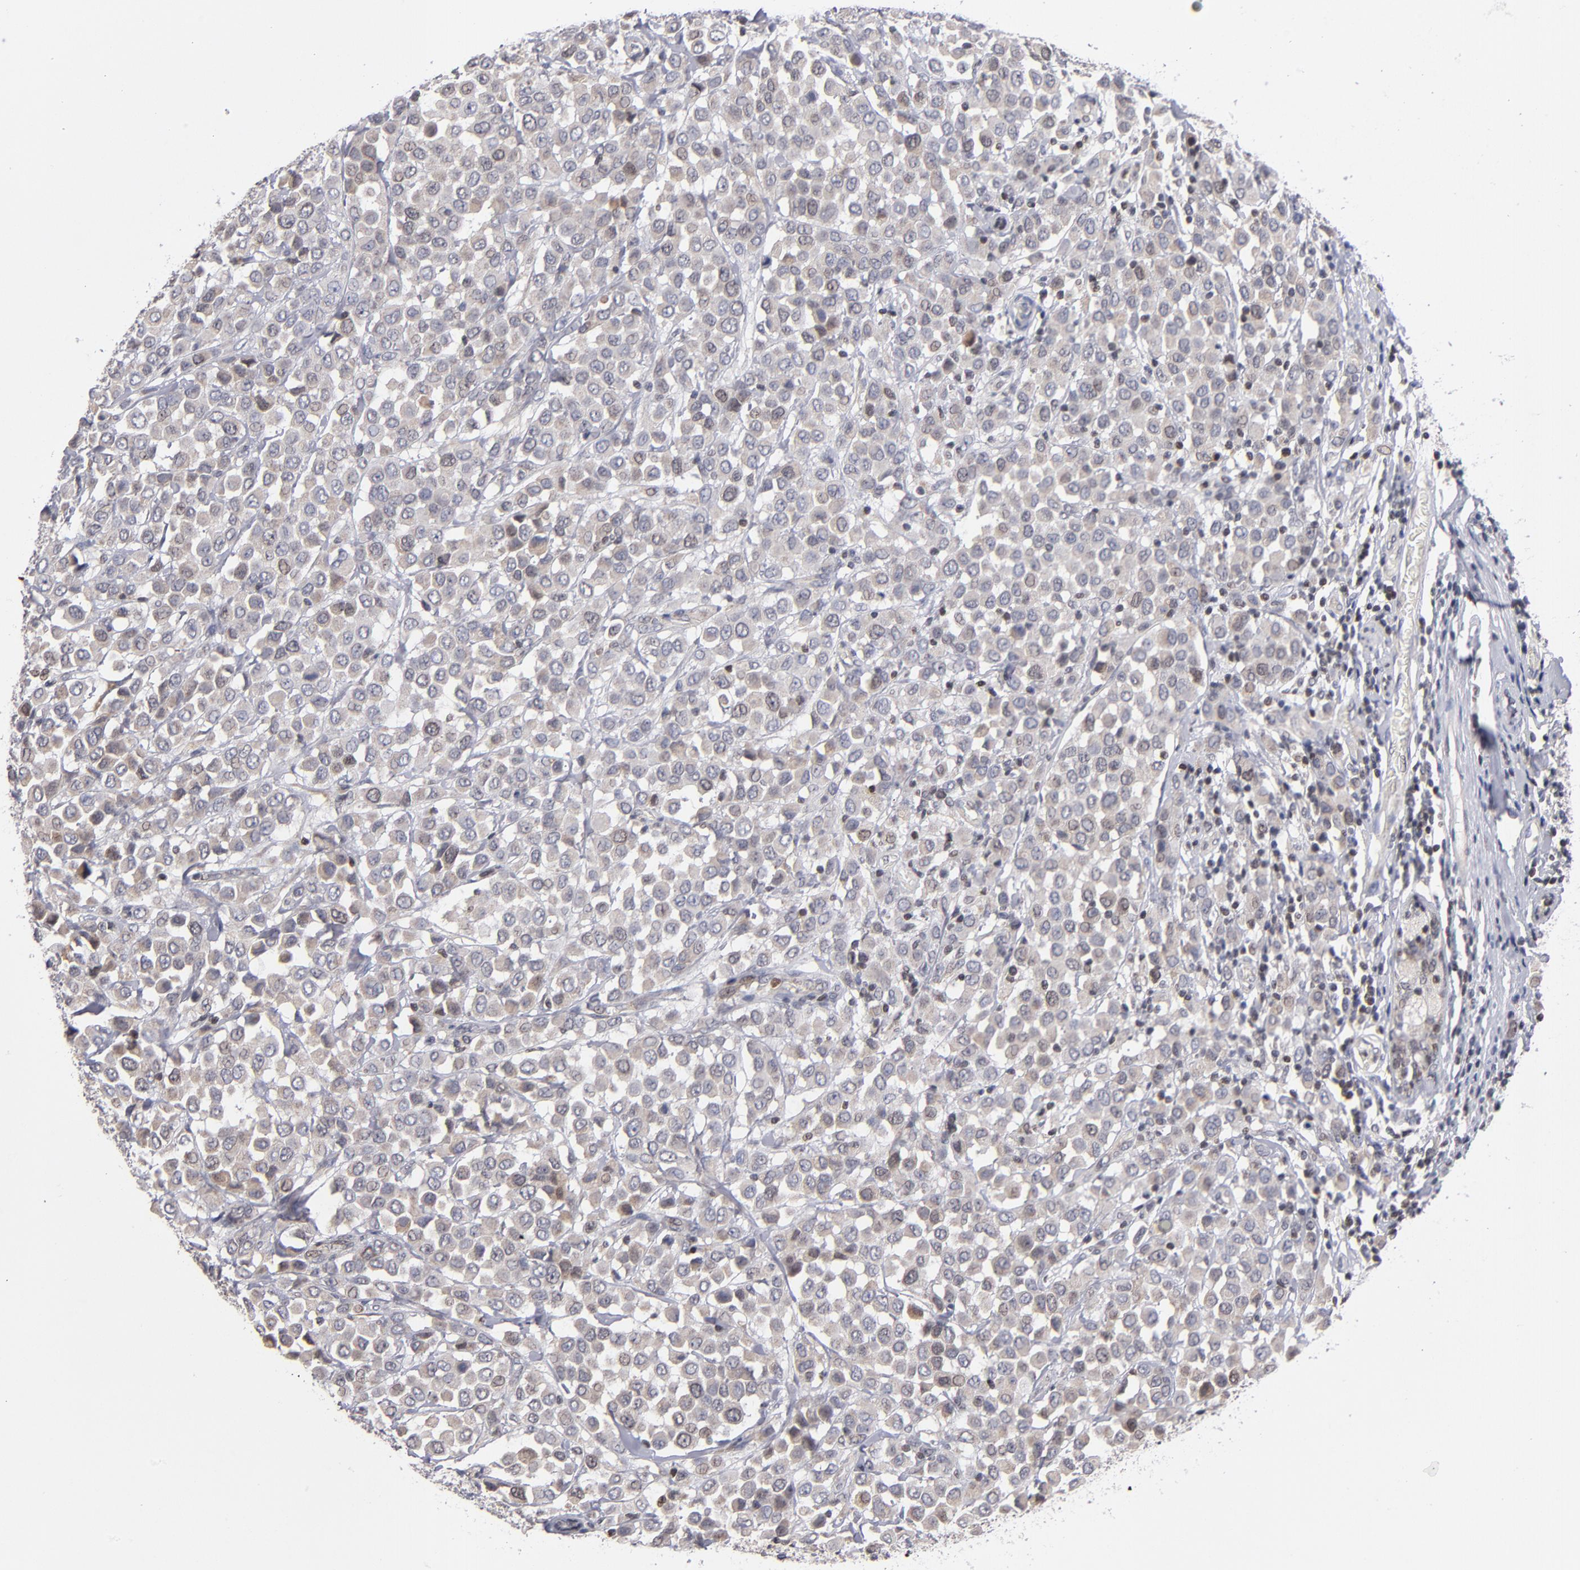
{"staining": {"intensity": "weak", "quantity": ">75%", "location": "cytoplasmic/membranous"}, "tissue": "breast cancer", "cell_type": "Tumor cells", "image_type": "cancer", "snomed": [{"axis": "morphology", "description": "Duct carcinoma"}, {"axis": "topography", "description": "Breast"}], "caption": "Immunohistochemical staining of human infiltrating ductal carcinoma (breast) exhibits weak cytoplasmic/membranous protein expression in about >75% of tumor cells.", "gene": "ODF2", "patient": {"sex": "female", "age": 61}}